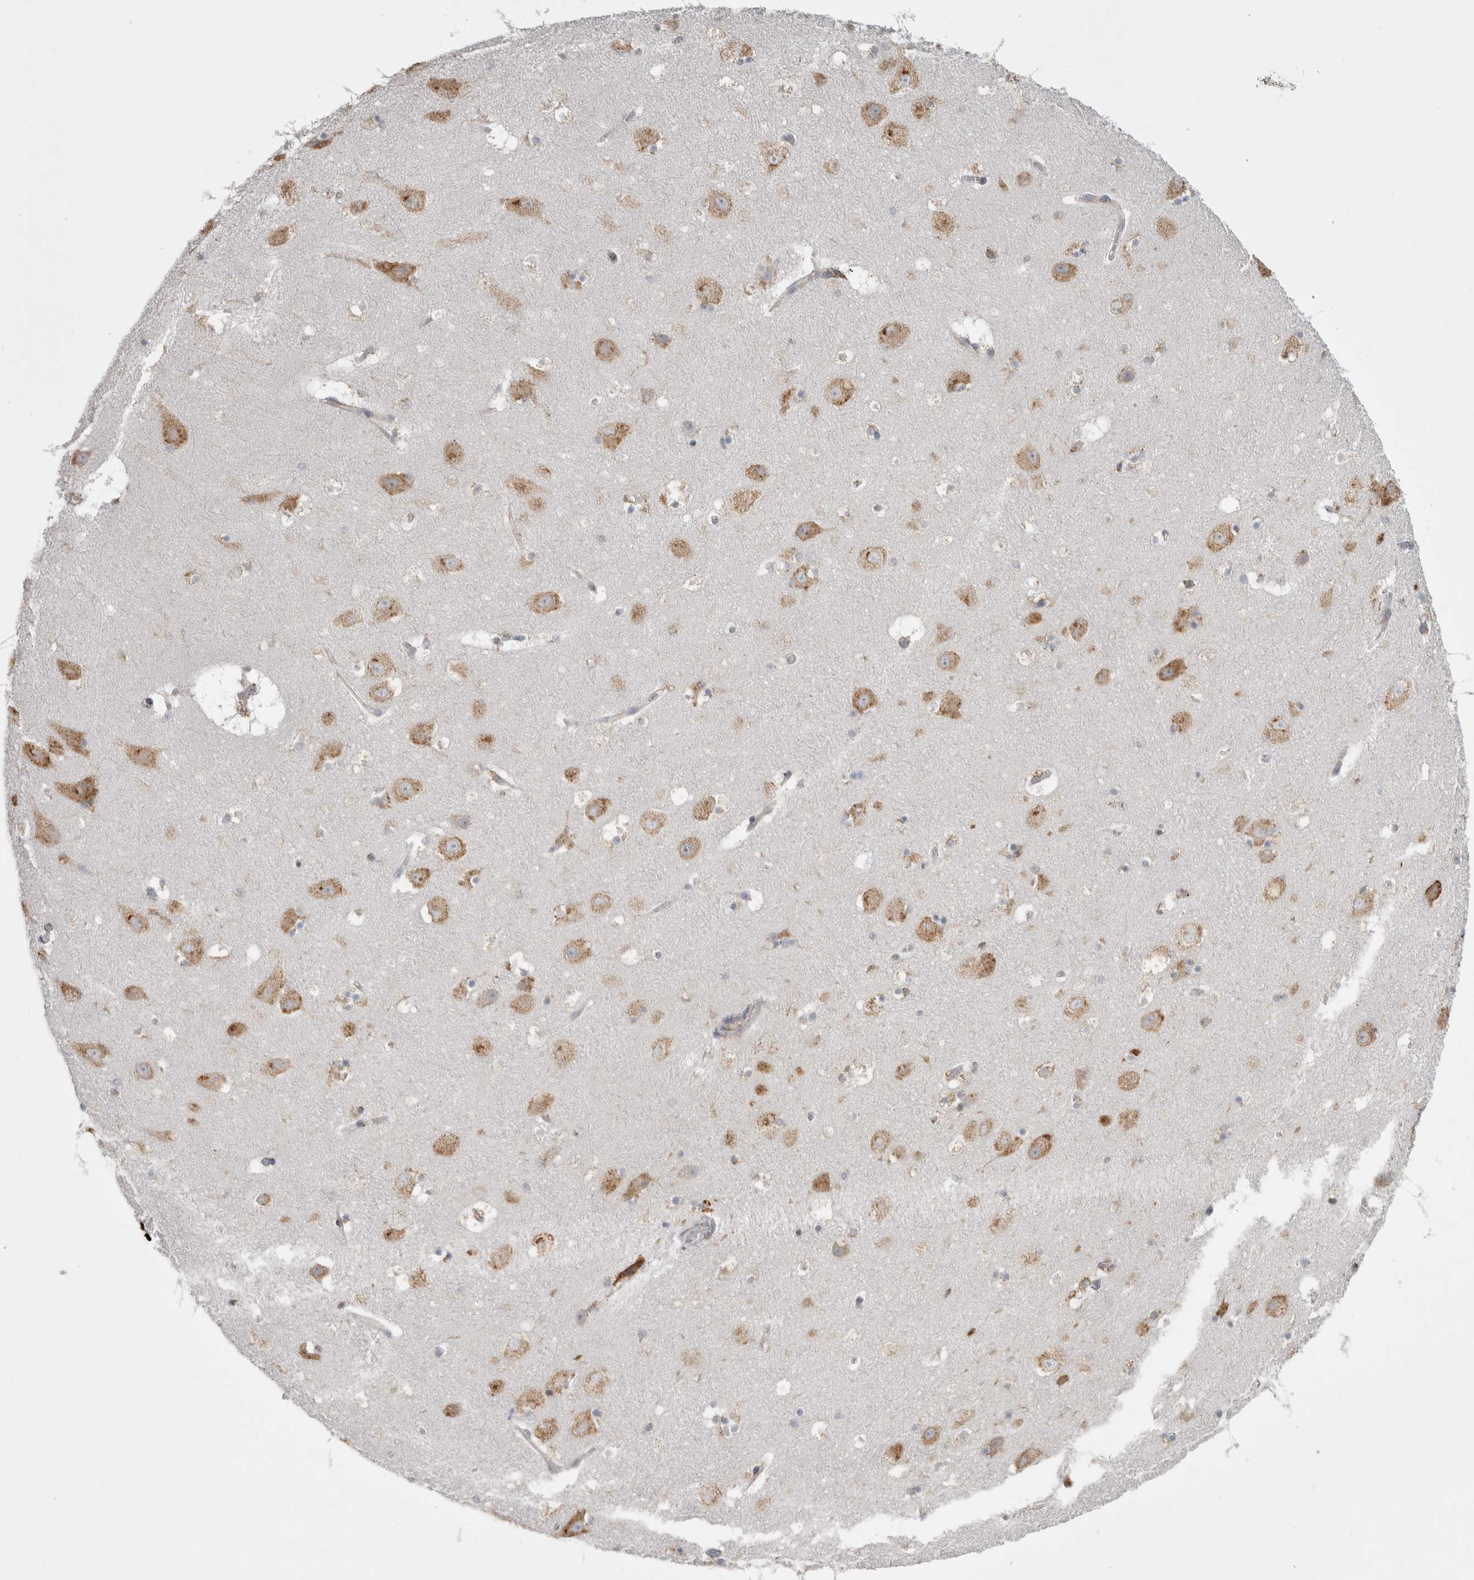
{"staining": {"intensity": "negative", "quantity": "none", "location": "none"}, "tissue": "hippocampus", "cell_type": "Glial cells", "image_type": "normal", "snomed": [{"axis": "morphology", "description": "Normal tissue, NOS"}, {"axis": "topography", "description": "Hippocampus"}], "caption": "This photomicrograph is of benign hippocampus stained with immunohistochemistry (IHC) to label a protein in brown with the nuclei are counter-stained blue. There is no staining in glial cells.", "gene": "ZNF341", "patient": {"sex": "male", "age": 45}}